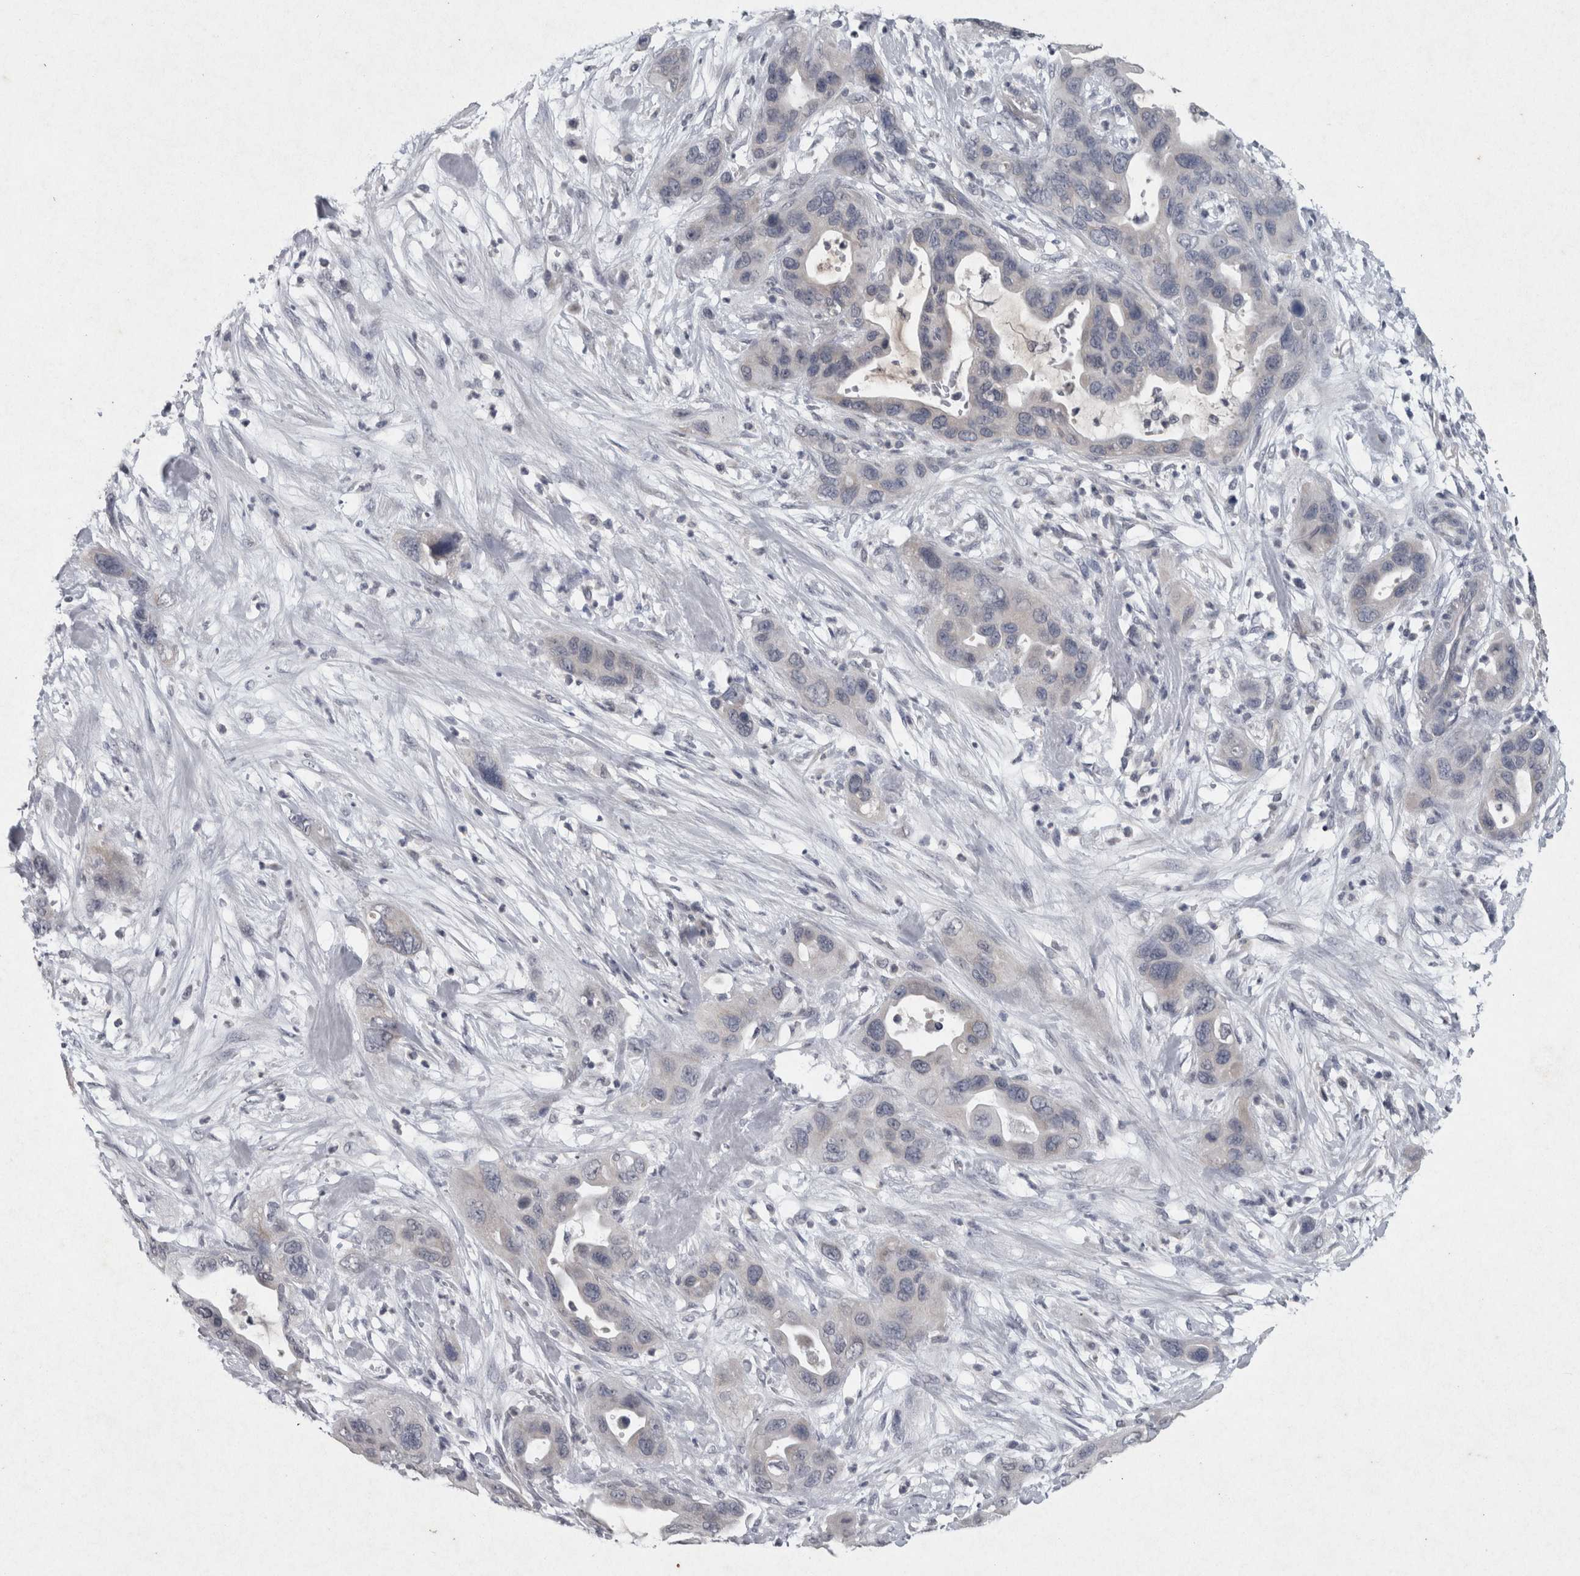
{"staining": {"intensity": "negative", "quantity": "none", "location": "none"}, "tissue": "pancreatic cancer", "cell_type": "Tumor cells", "image_type": "cancer", "snomed": [{"axis": "morphology", "description": "Adenocarcinoma, NOS"}, {"axis": "topography", "description": "Pancreas"}], "caption": "Tumor cells show no significant protein staining in pancreatic cancer (adenocarcinoma).", "gene": "WNT7A", "patient": {"sex": "female", "age": 71}}